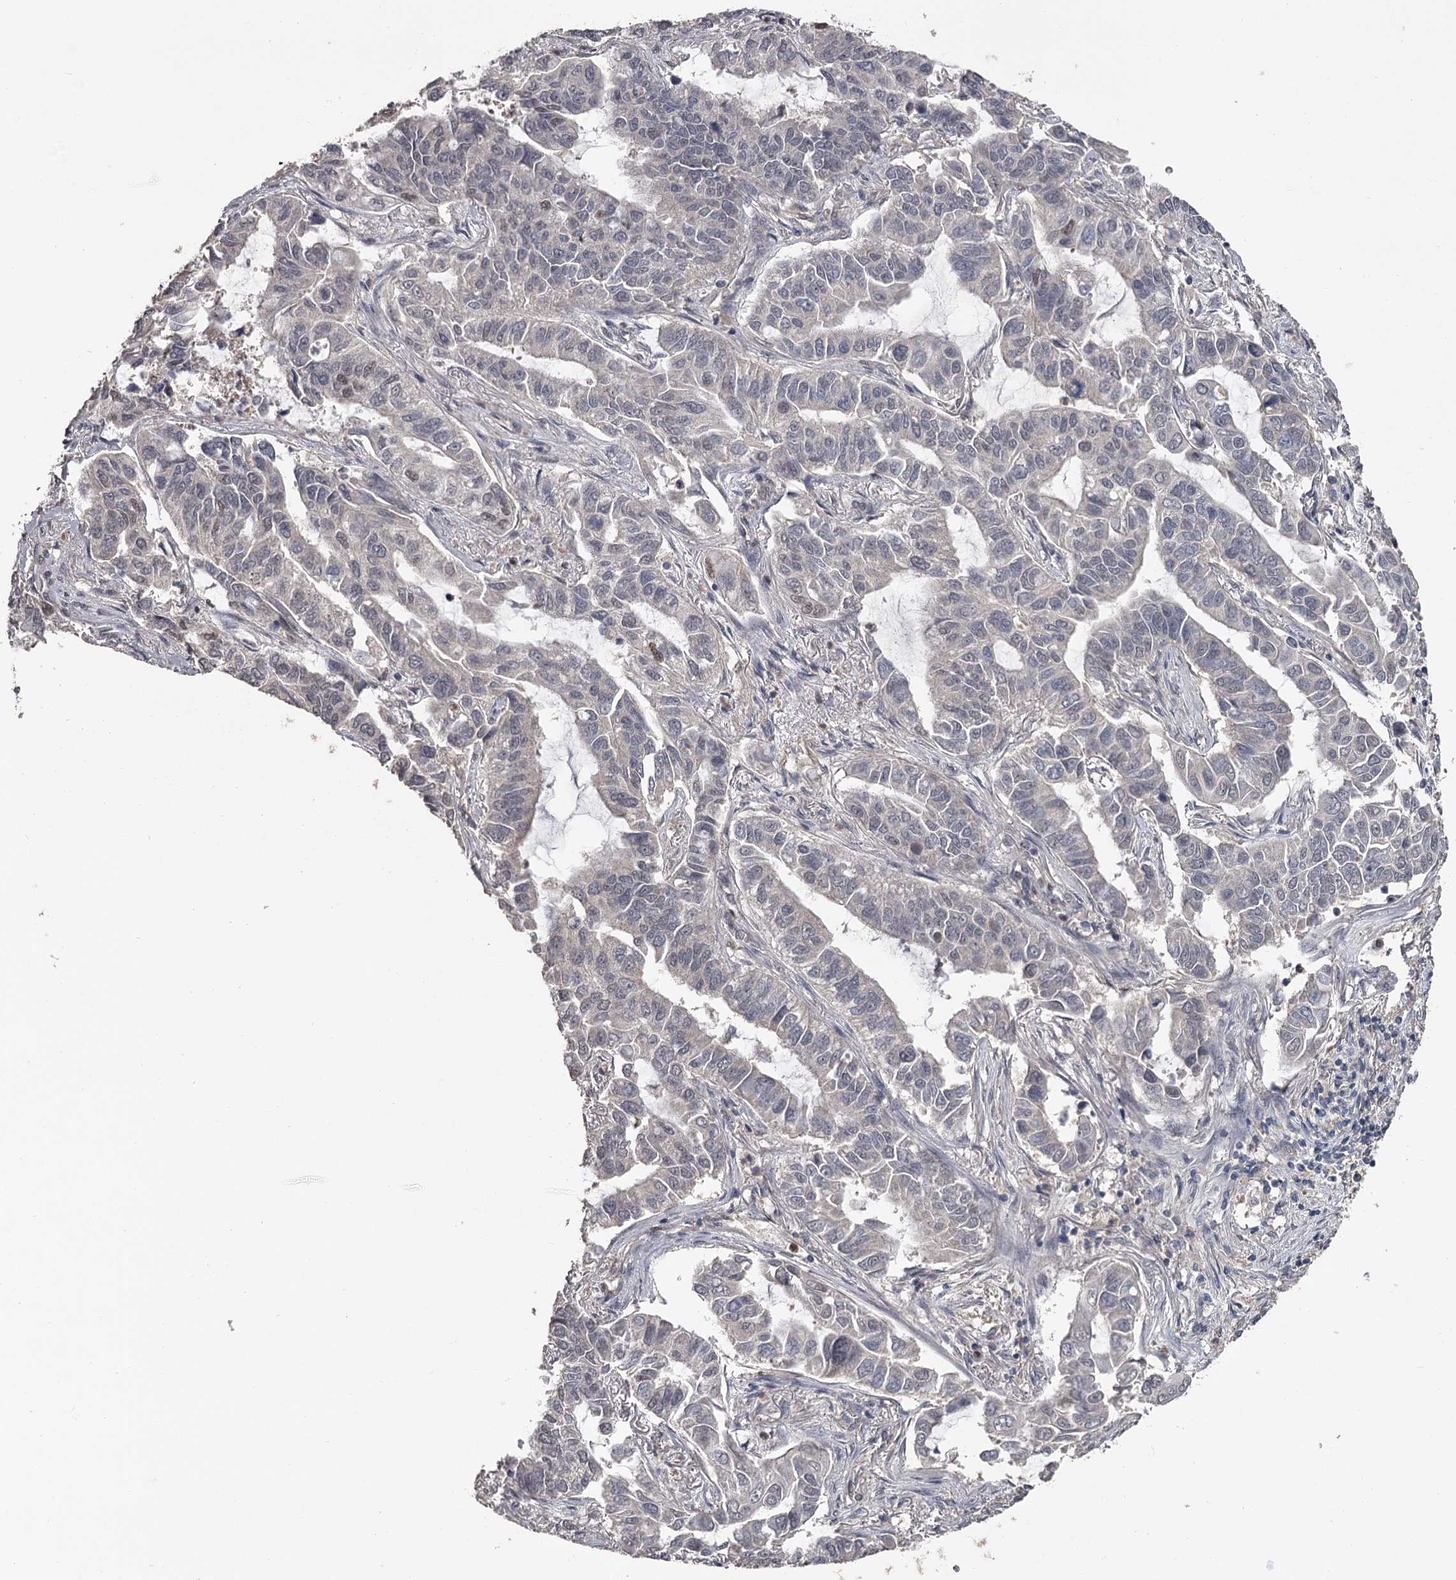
{"staining": {"intensity": "moderate", "quantity": "<25%", "location": "nuclear"}, "tissue": "lung cancer", "cell_type": "Tumor cells", "image_type": "cancer", "snomed": [{"axis": "morphology", "description": "Adenocarcinoma, NOS"}, {"axis": "topography", "description": "Lung"}], "caption": "A micrograph showing moderate nuclear positivity in approximately <25% of tumor cells in lung adenocarcinoma, as visualized by brown immunohistochemical staining.", "gene": "PRPF40B", "patient": {"sex": "male", "age": 64}}